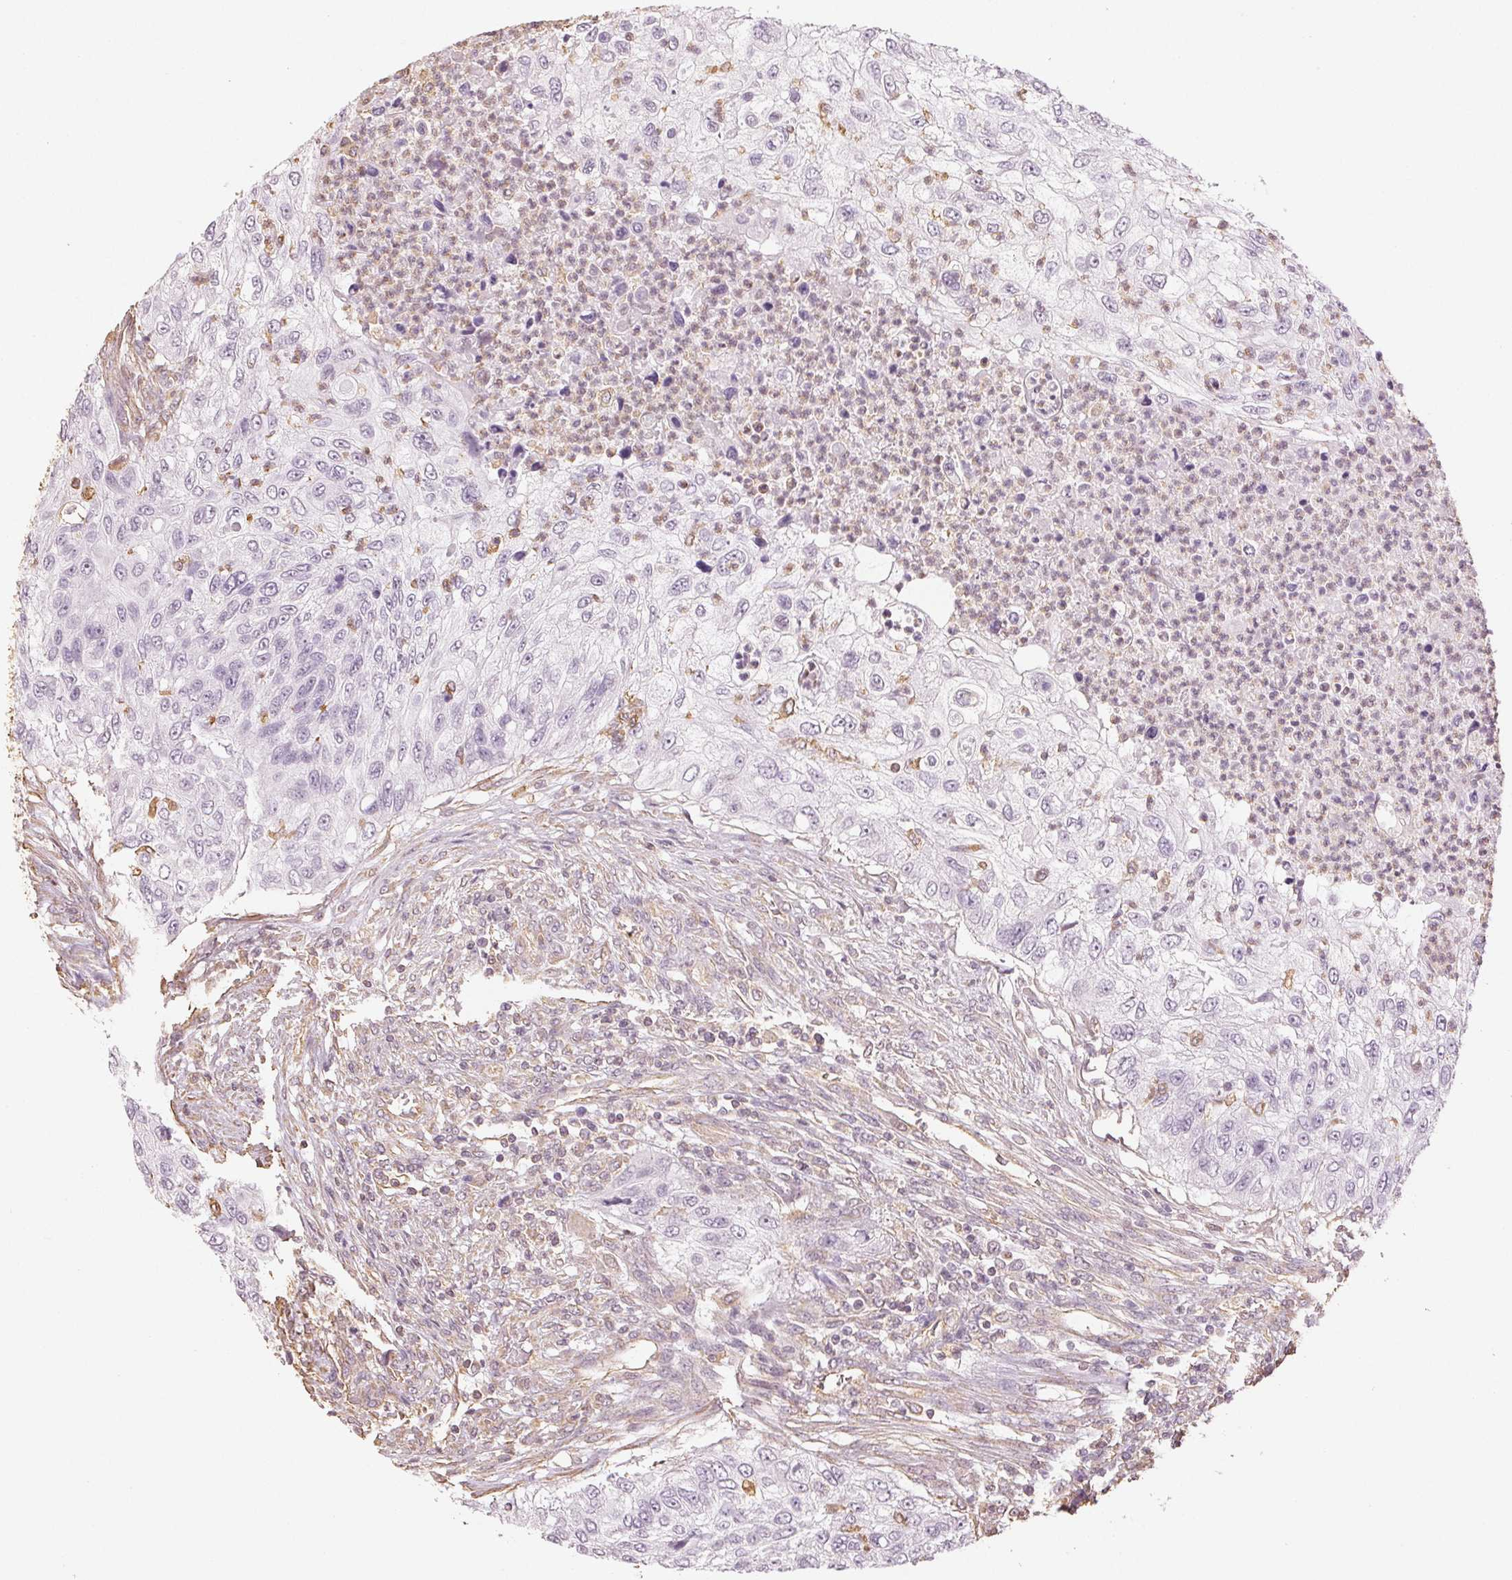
{"staining": {"intensity": "negative", "quantity": "none", "location": "none"}, "tissue": "urothelial cancer", "cell_type": "Tumor cells", "image_type": "cancer", "snomed": [{"axis": "morphology", "description": "Urothelial carcinoma, High grade"}, {"axis": "topography", "description": "Urinary bladder"}], "caption": "High magnification brightfield microscopy of high-grade urothelial carcinoma stained with DAB (3,3'-diaminobenzidine) (brown) and counterstained with hematoxylin (blue): tumor cells show no significant positivity.", "gene": "COL7A1", "patient": {"sex": "female", "age": 60}}